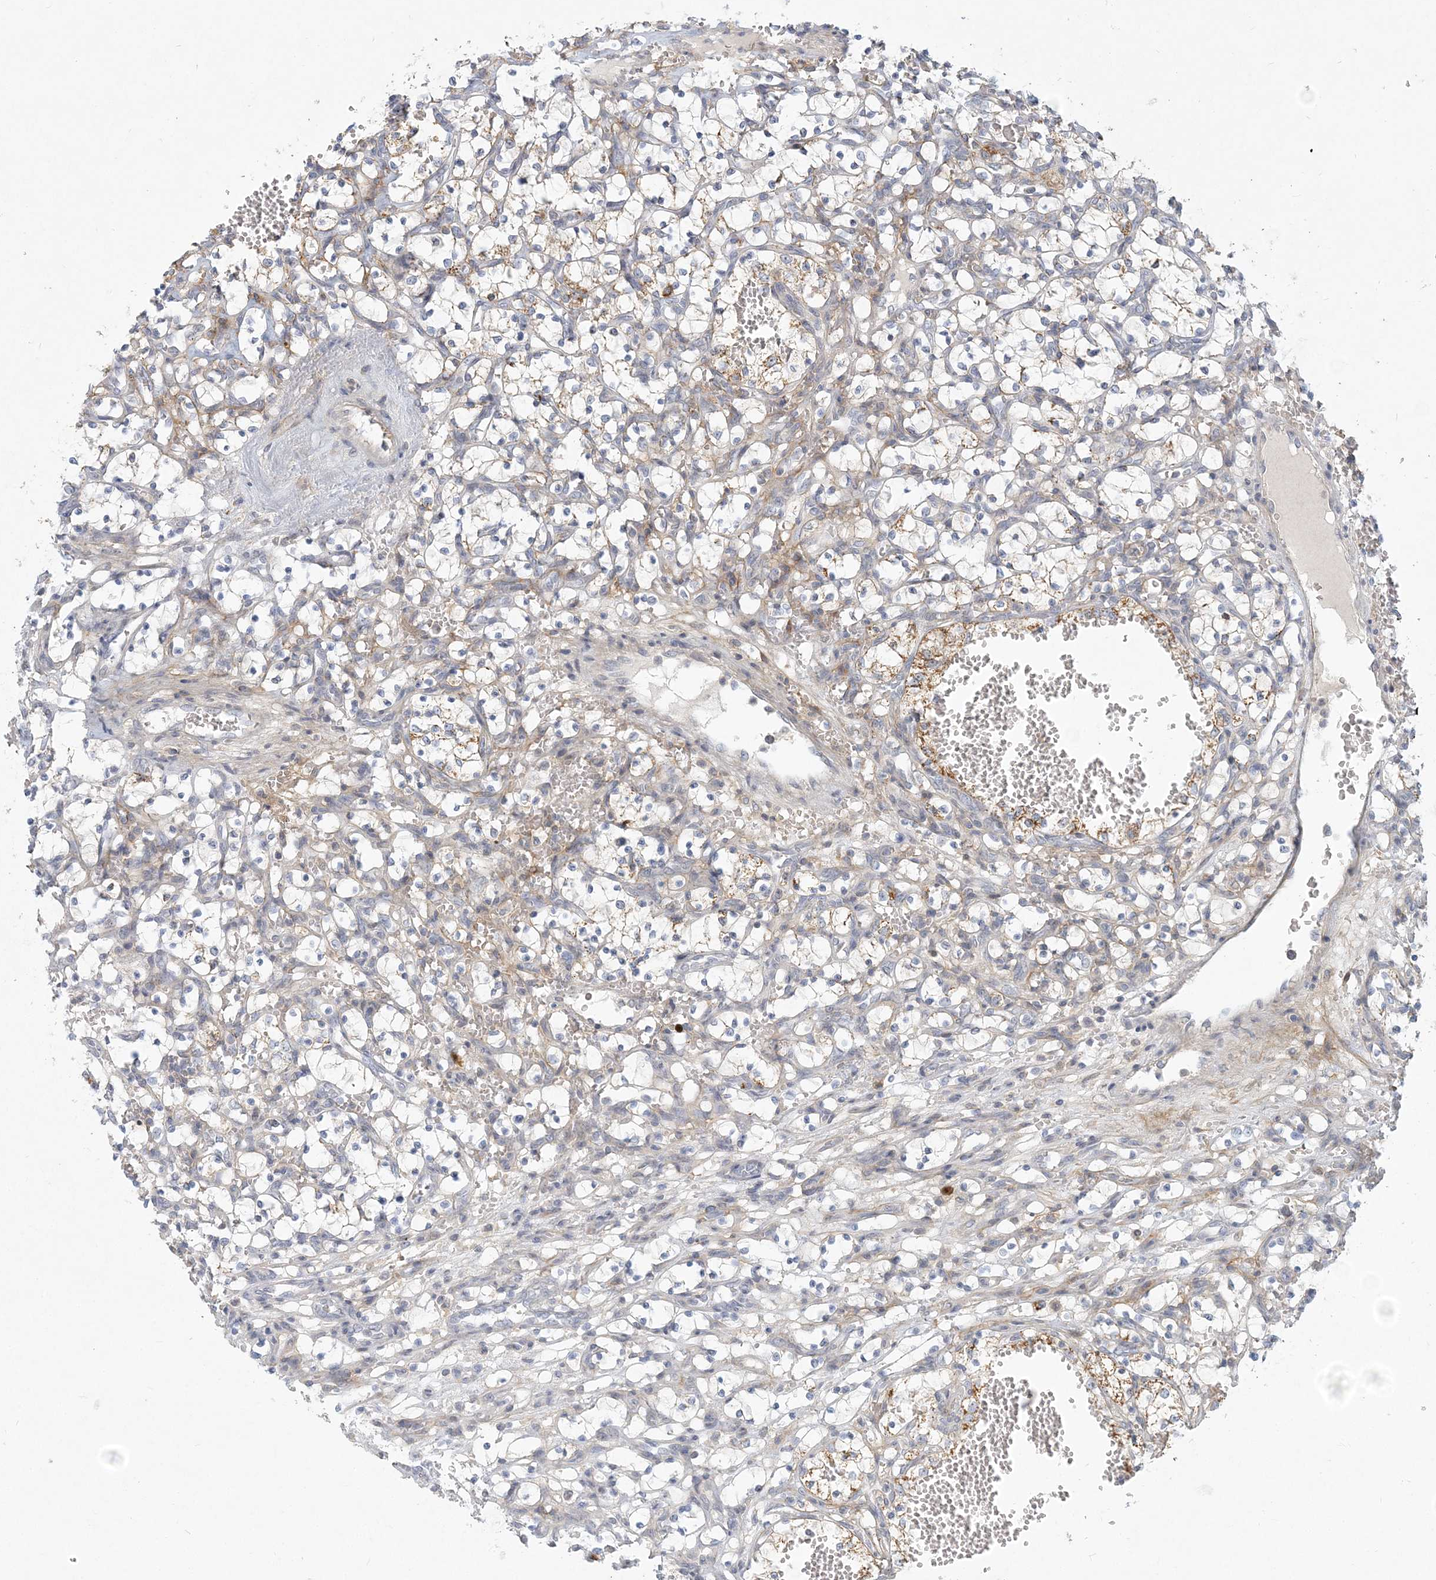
{"staining": {"intensity": "negative", "quantity": "none", "location": "none"}, "tissue": "renal cancer", "cell_type": "Tumor cells", "image_type": "cancer", "snomed": [{"axis": "morphology", "description": "Adenocarcinoma, NOS"}, {"axis": "topography", "description": "Kidney"}], "caption": "Micrograph shows no protein staining in tumor cells of renal cancer (adenocarcinoma) tissue.", "gene": "GMPPA", "patient": {"sex": "female", "age": 69}}